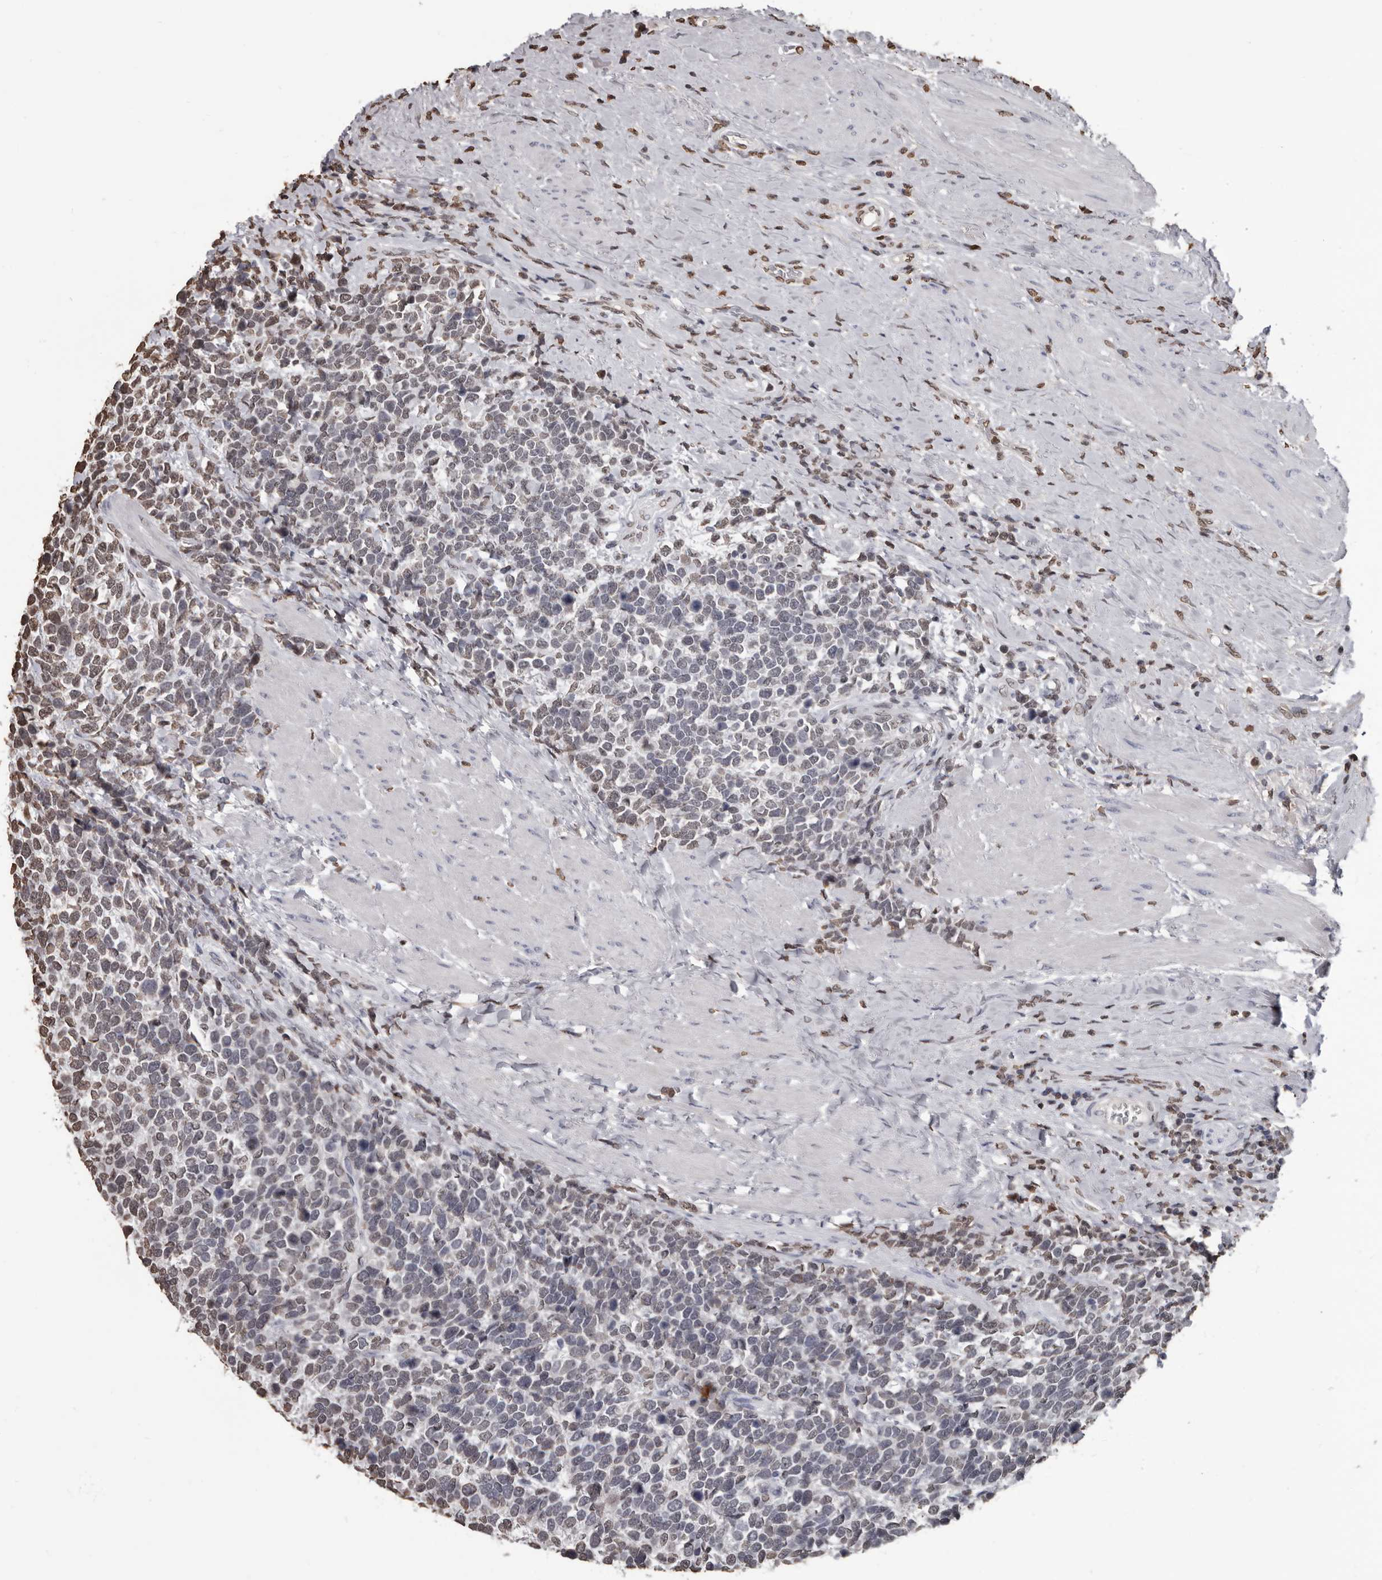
{"staining": {"intensity": "moderate", "quantity": "<25%", "location": "nuclear"}, "tissue": "urothelial cancer", "cell_type": "Tumor cells", "image_type": "cancer", "snomed": [{"axis": "morphology", "description": "Urothelial carcinoma, High grade"}, {"axis": "topography", "description": "Urinary bladder"}], "caption": "Protein expression analysis of human high-grade urothelial carcinoma reveals moderate nuclear positivity in about <25% of tumor cells.", "gene": "AHR", "patient": {"sex": "female", "age": 82}}